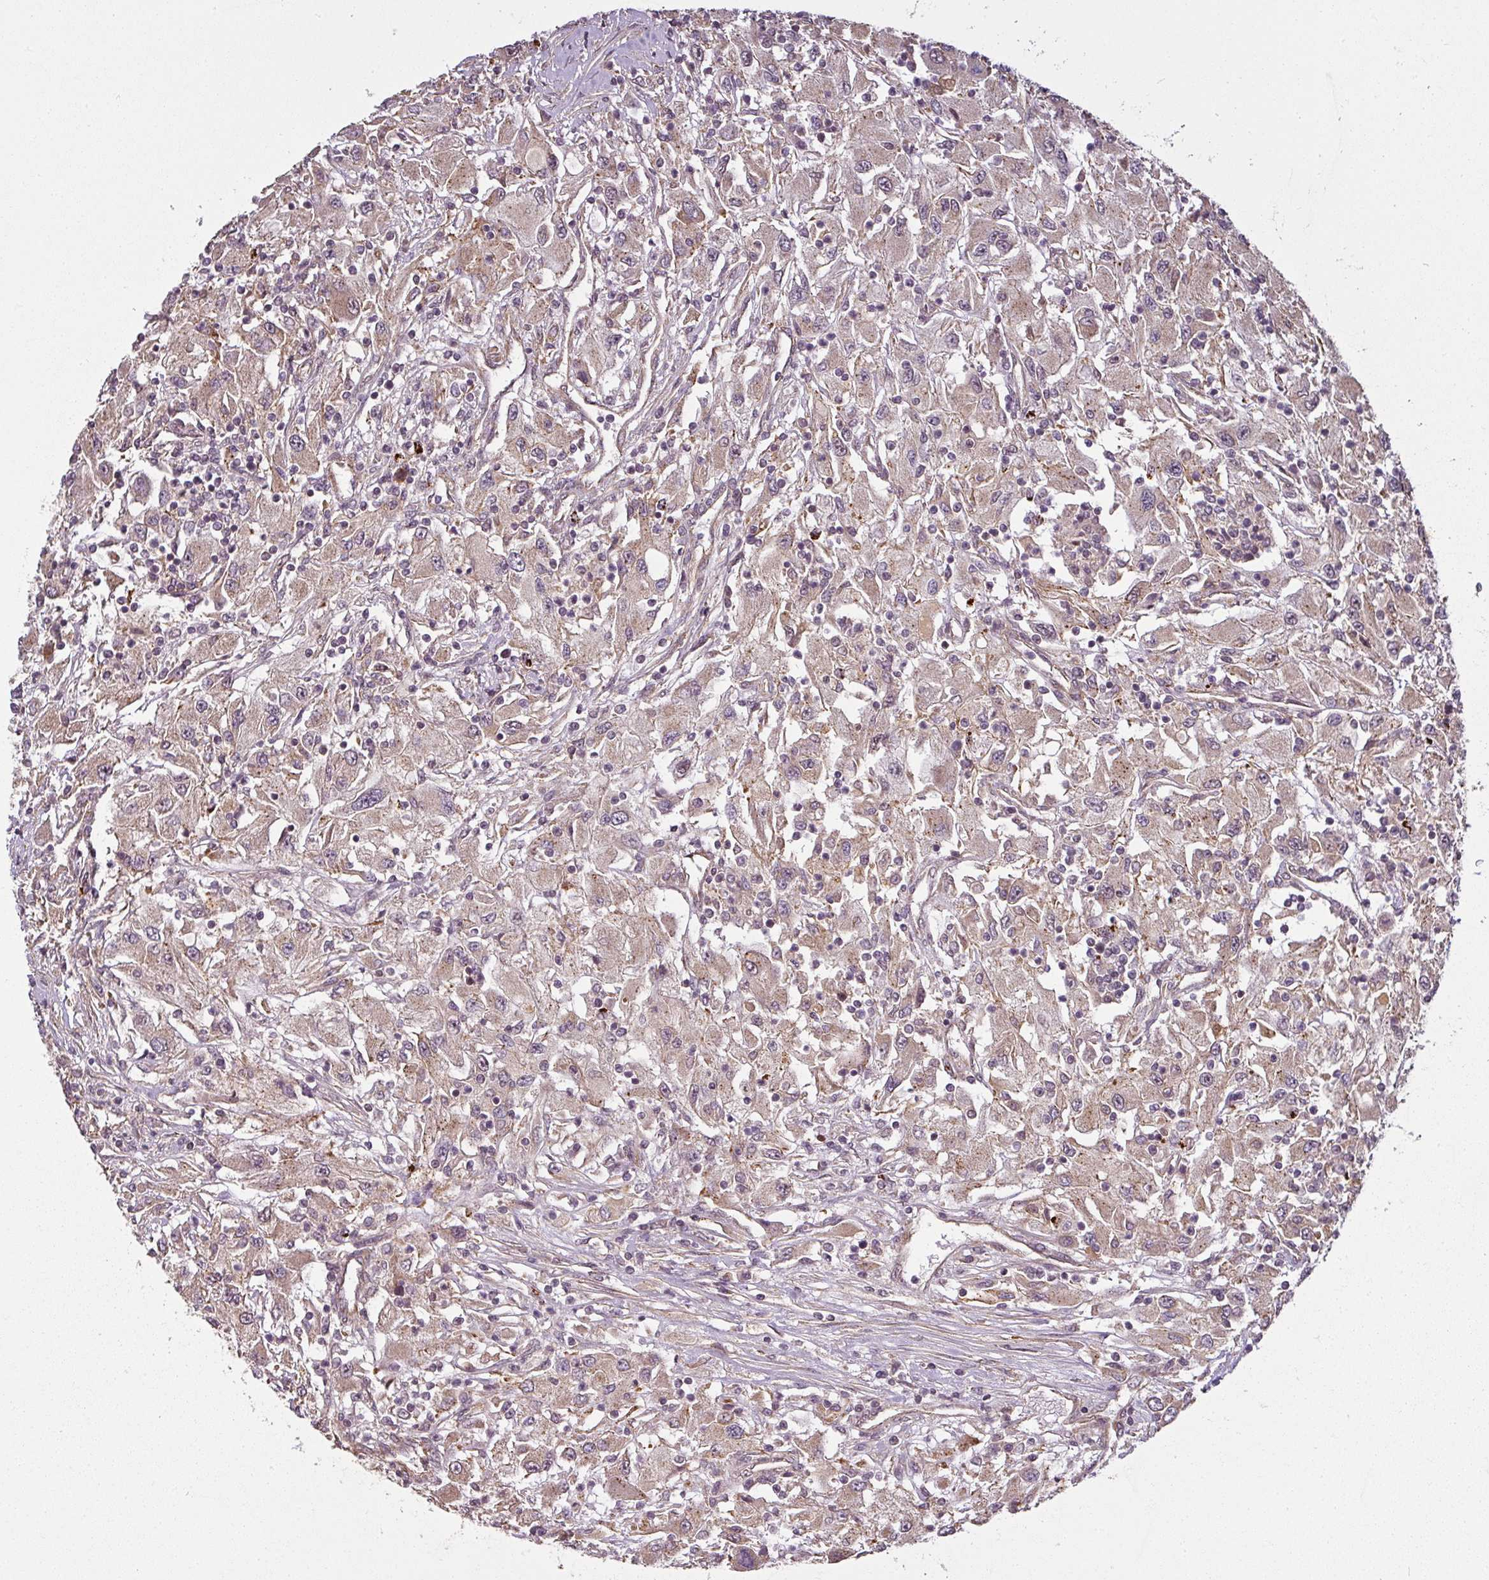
{"staining": {"intensity": "weak", "quantity": ">75%", "location": "cytoplasmic/membranous"}, "tissue": "renal cancer", "cell_type": "Tumor cells", "image_type": "cancer", "snomed": [{"axis": "morphology", "description": "Adenocarcinoma, NOS"}, {"axis": "topography", "description": "Kidney"}], "caption": "IHC photomicrograph of renal cancer (adenocarcinoma) stained for a protein (brown), which shows low levels of weak cytoplasmic/membranous expression in about >75% of tumor cells.", "gene": "DIMT1", "patient": {"sex": "female", "age": 67}}